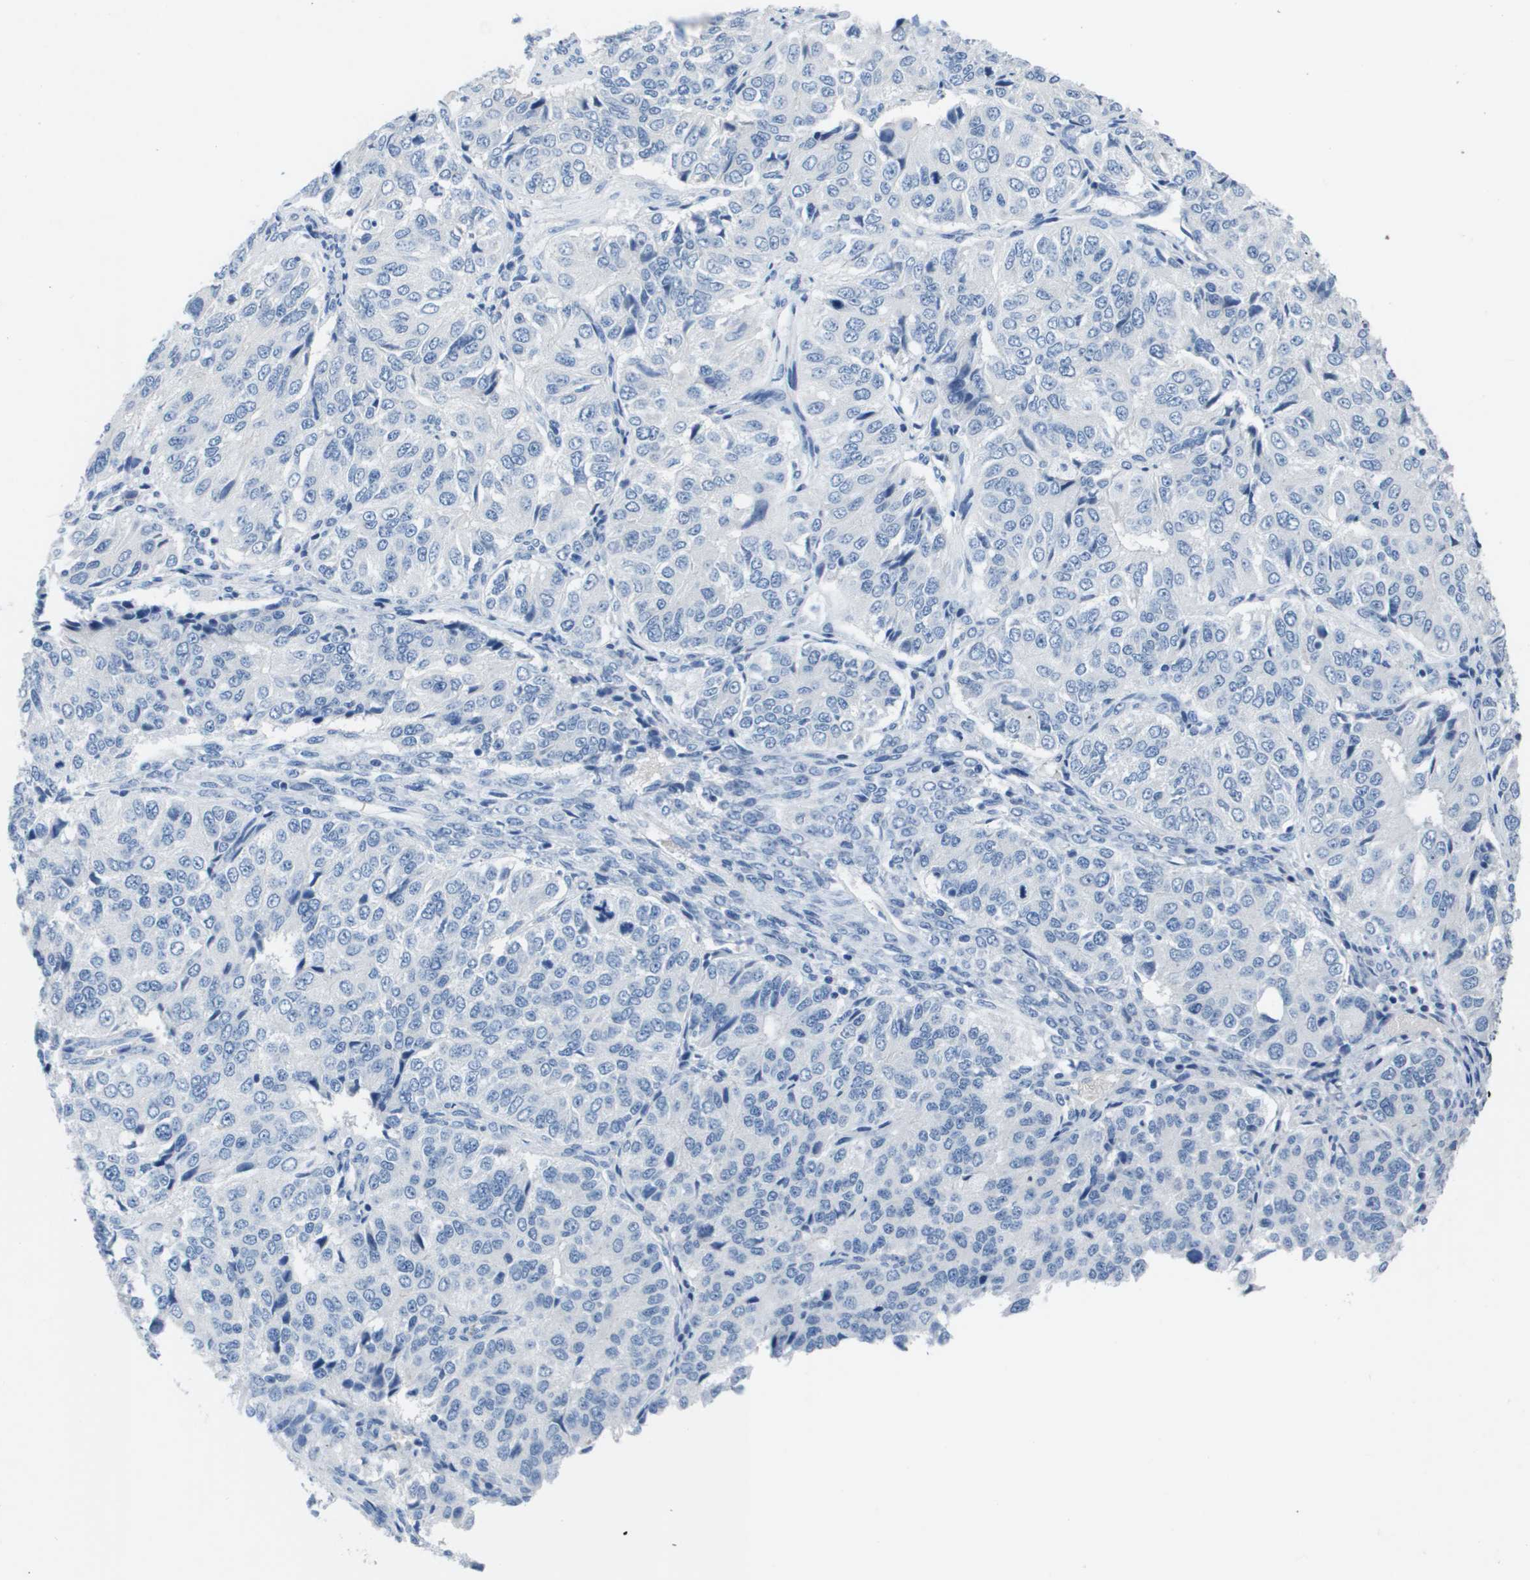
{"staining": {"intensity": "negative", "quantity": "none", "location": "none"}, "tissue": "ovarian cancer", "cell_type": "Tumor cells", "image_type": "cancer", "snomed": [{"axis": "morphology", "description": "Carcinoma, endometroid"}, {"axis": "topography", "description": "Ovary"}], "caption": "This image is of ovarian endometroid carcinoma stained with IHC to label a protein in brown with the nuclei are counter-stained blue. There is no expression in tumor cells.", "gene": "NCS1", "patient": {"sex": "female", "age": 51}}